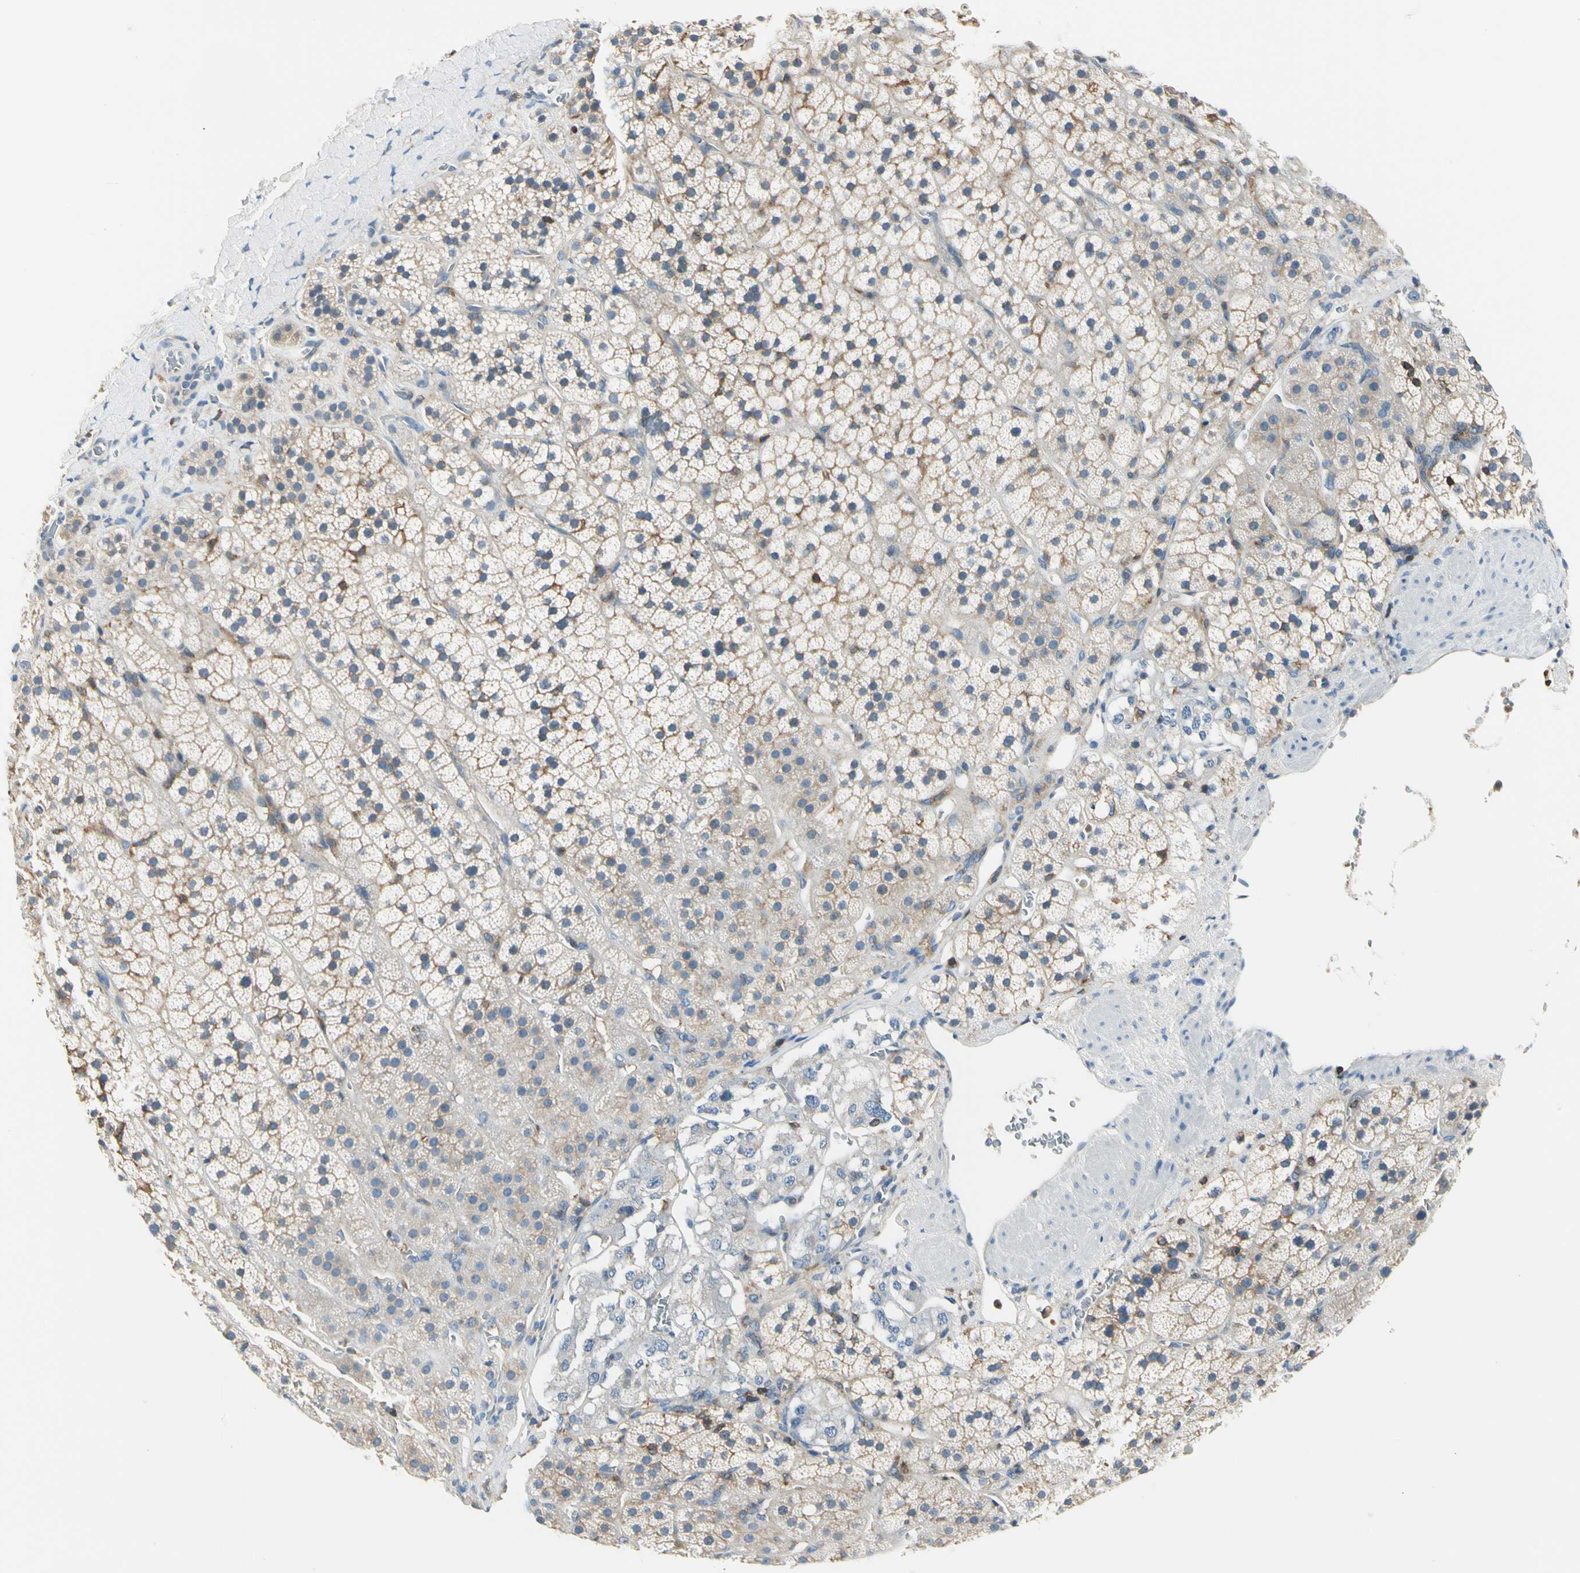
{"staining": {"intensity": "weak", "quantity": "25%-75%", "location": "cytoplasmic/membranous"}, "tissue": "adrenal gland", "cell_type": "Glandular cells", "image_type": "normal", "snomed": [{"axis": "morphology", "description": "Normal tissue, NOS"}, {"axis": "topography", "description": "Adrenal gland"}], "caption": "Immunohistochemistry (IHC) micrograph of benign adrenal gland stained for a protein (brown), which shows low levels of weak cytoplasmic/membranous staining in about 25%-75% of glandular cells.", "gene": "CAPZA2", "patient": {"sex": "female", "age": 44}}